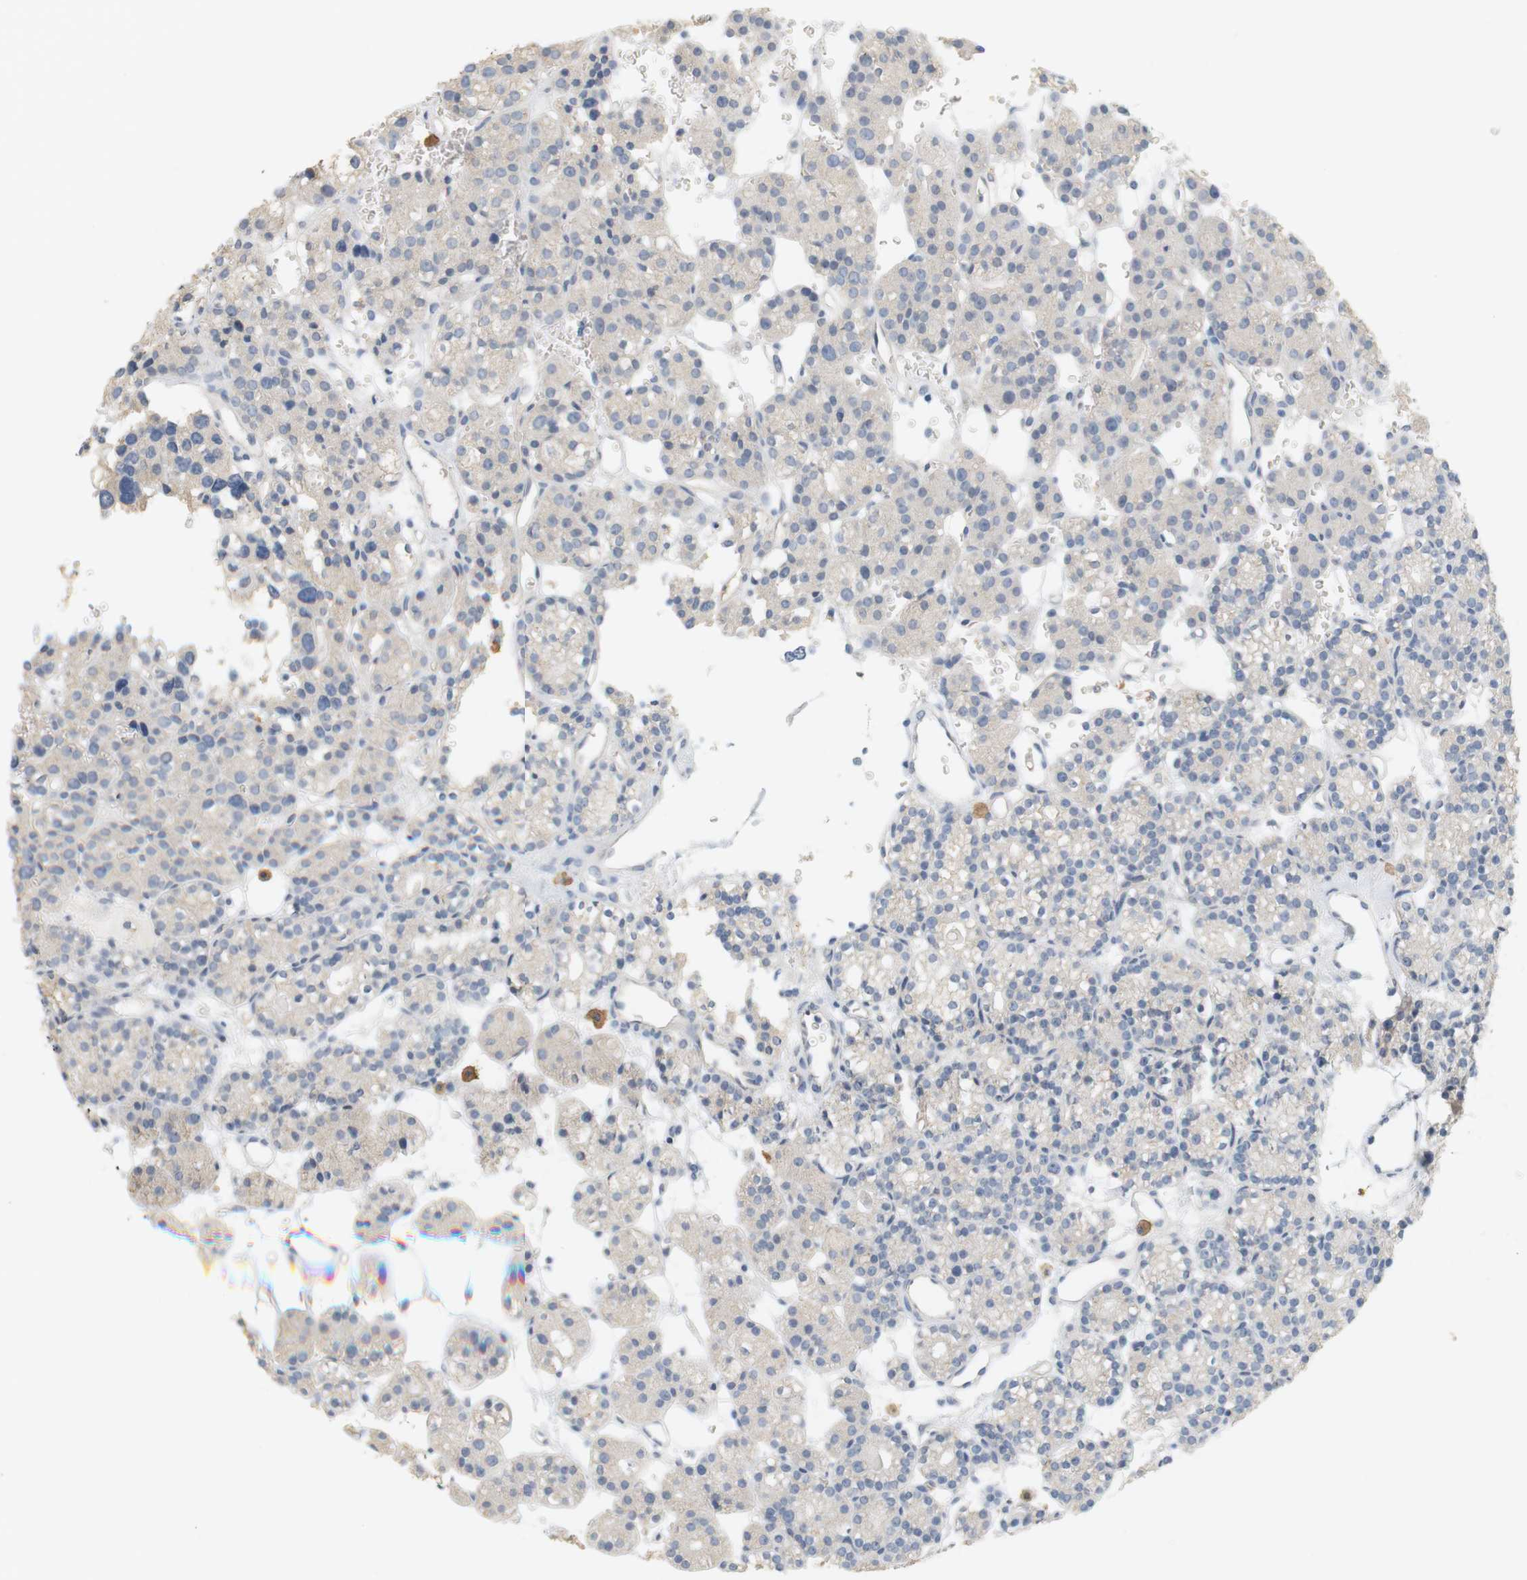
{"staining": {"intensity": "negative", "quantity": "none", "location": "none"}, "tissue": "parathyroid gland", "cell_type": "Glandular cells", "image_type": "normal", "snomed": [{"axis": "morphology", "description": "Normal tissue, NOS"}, {"axis": "topography", "description": "Parathyroid gland"}], "caption": "Protein analysis of benign parathyroid gland demonstrates no significant staining in glandular cells.", "gene": "OSR1", "patient": {"sex": "female", "age": 64}}